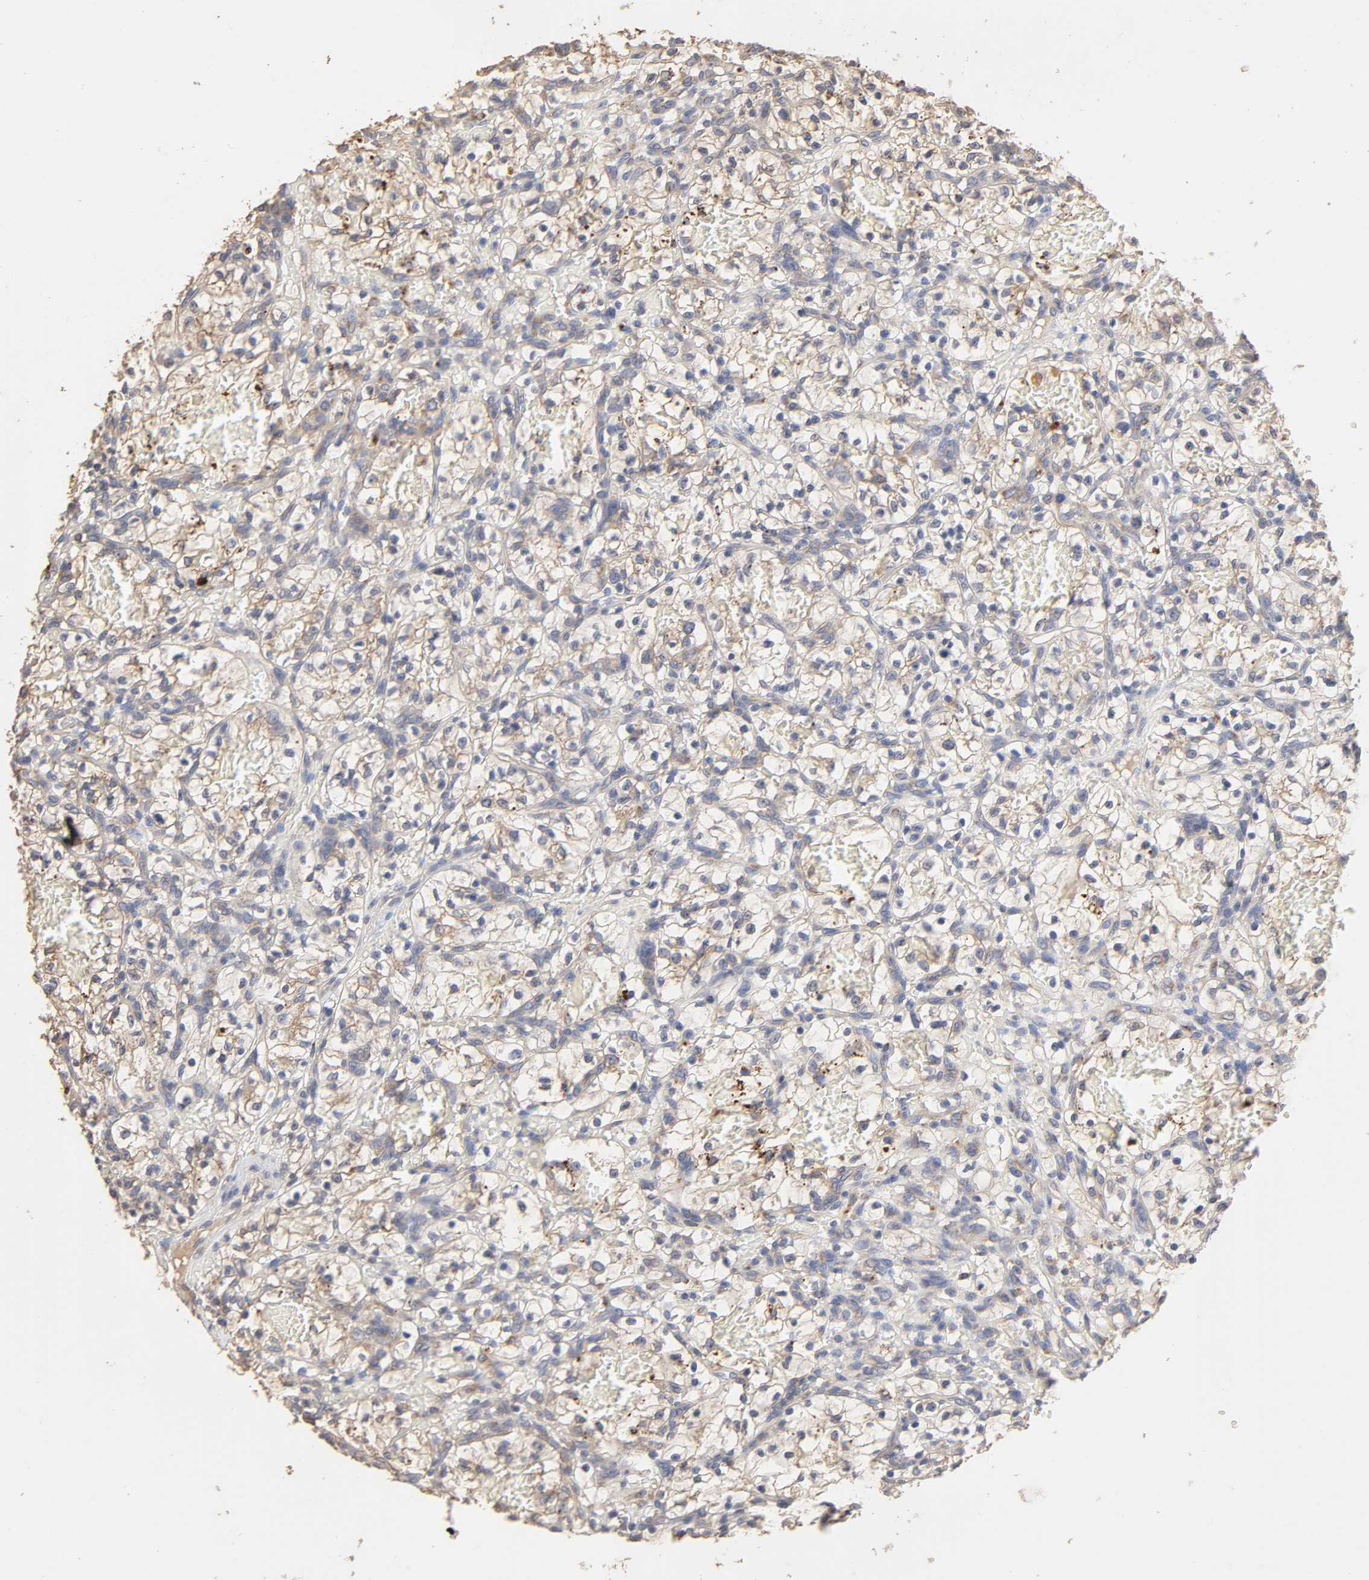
{"staining": {"intensity": "weak", "quantity": "<25%", "location": "cytoplasmic/membranous"}, "tissue": "renal cancer", "cell_type": "Tumor cells", "image_type": "cancer", "snomed": [{"axis": "morphology", "description": "Adenocarcinoma, NOS"}, {"axis": "topography", "description": "Kidney"}], "caption": "Tumor cells show no significant protein expression in renal adenocarcinoma. (DAB (3,3'-diaminobenzidine) IHC, high magnification).", "gene": "EIF4G2", "patient": {"sex": "female", "age": 57}}